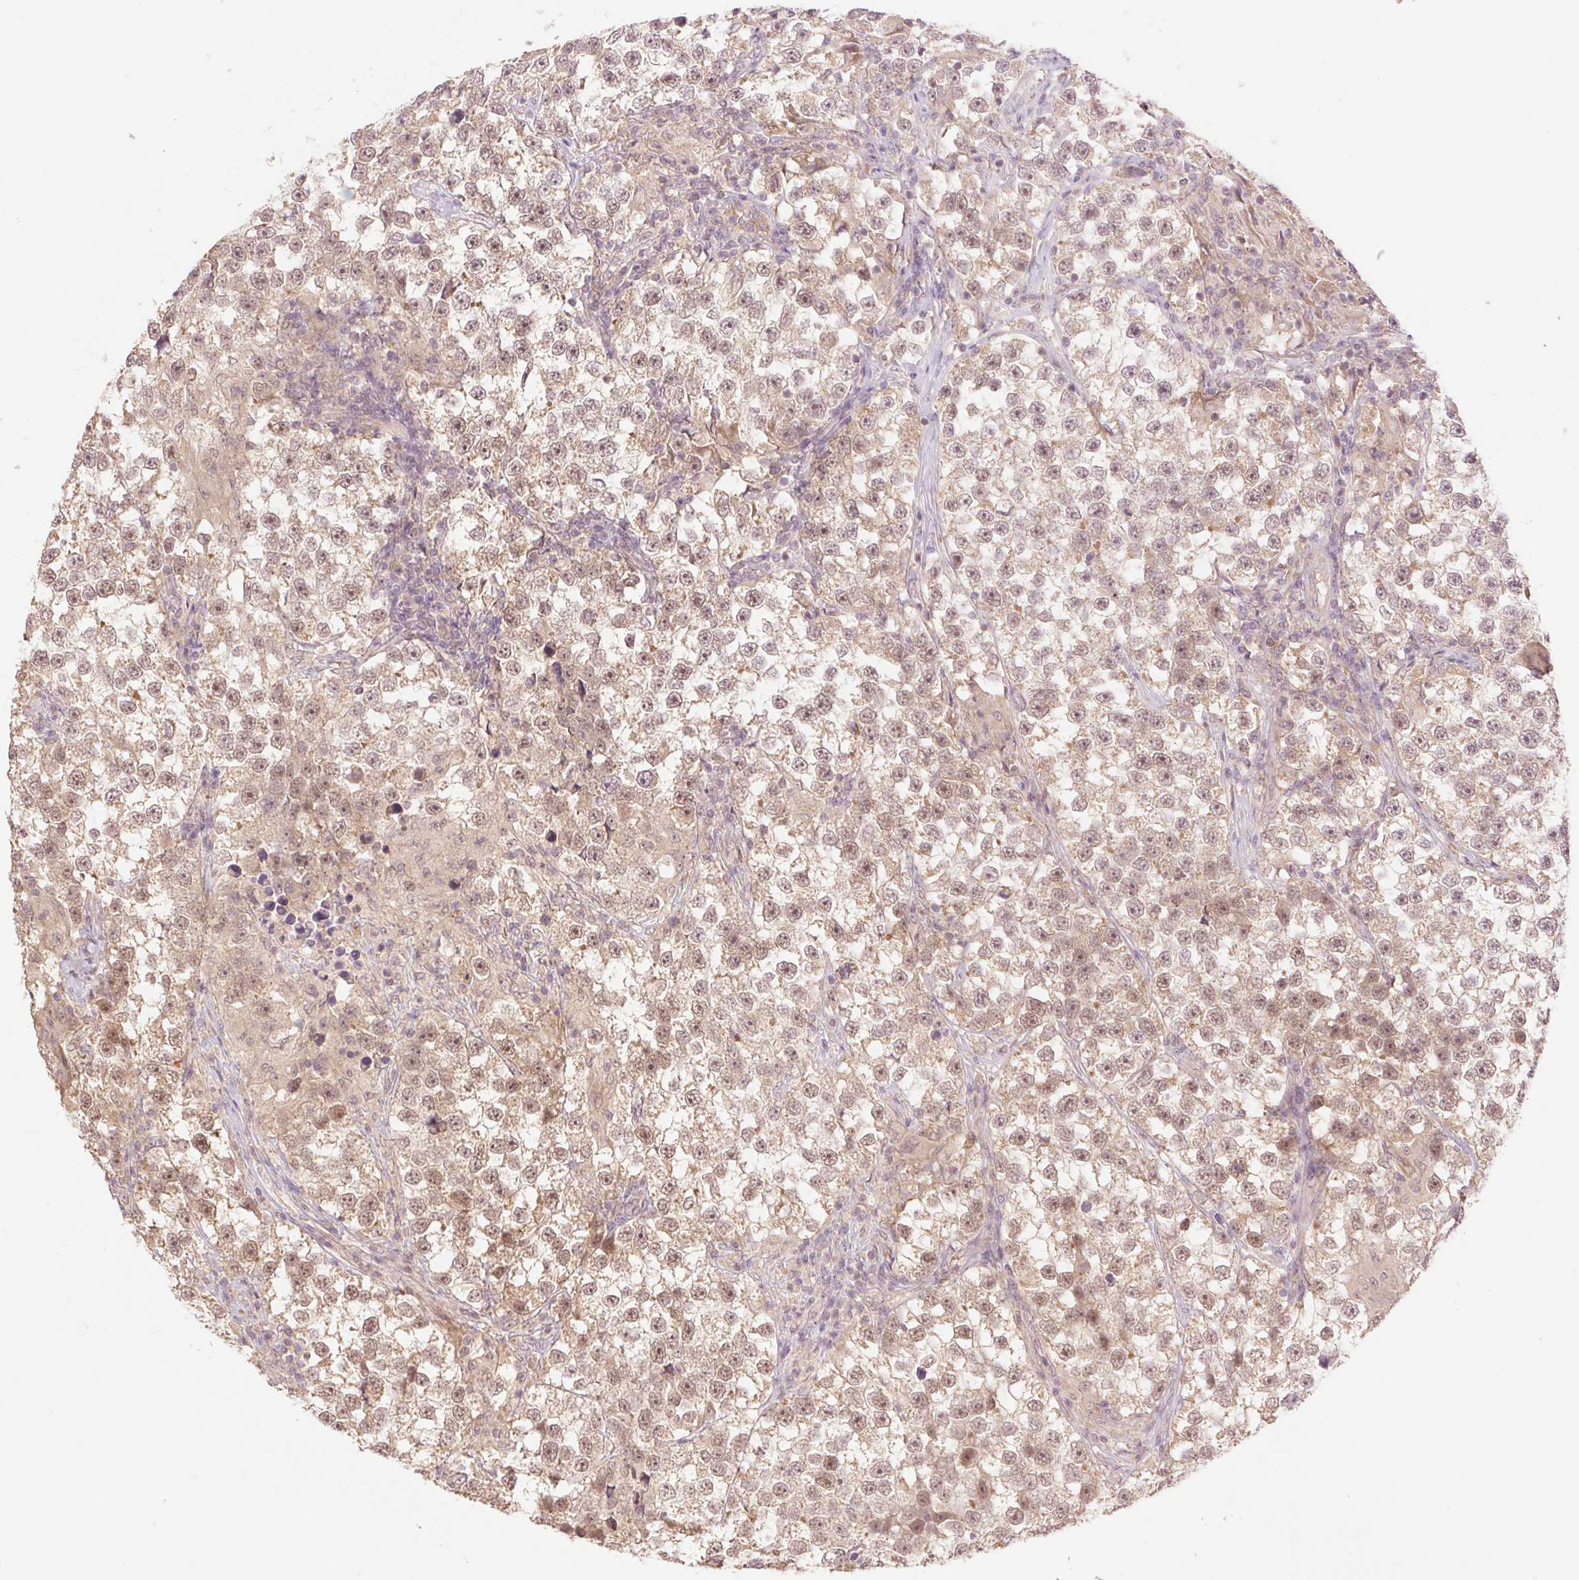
{"staining": {"intensity": "weak", "quantity": ">75%", "location": "cytoplasmic/membranous,nuclear"}, "tissue": "testis cancer", "cell_type": "Tumor cells", "image_type": "cancer", "snomed": [{"axis": "morphology", "description": "Seminoma, NOS"}, {"axis": "topography", "description": "Testis"}], "caption": "Approximately >75% of tumor cells in human testis cancer (seminoma) reveal weak cytoplasmic/membranous and nuclear protein positivity as visualized by brown immunohistochemical staining.", "gene": "YJU2B", "patient": {"sex": "male", "age": 46}}